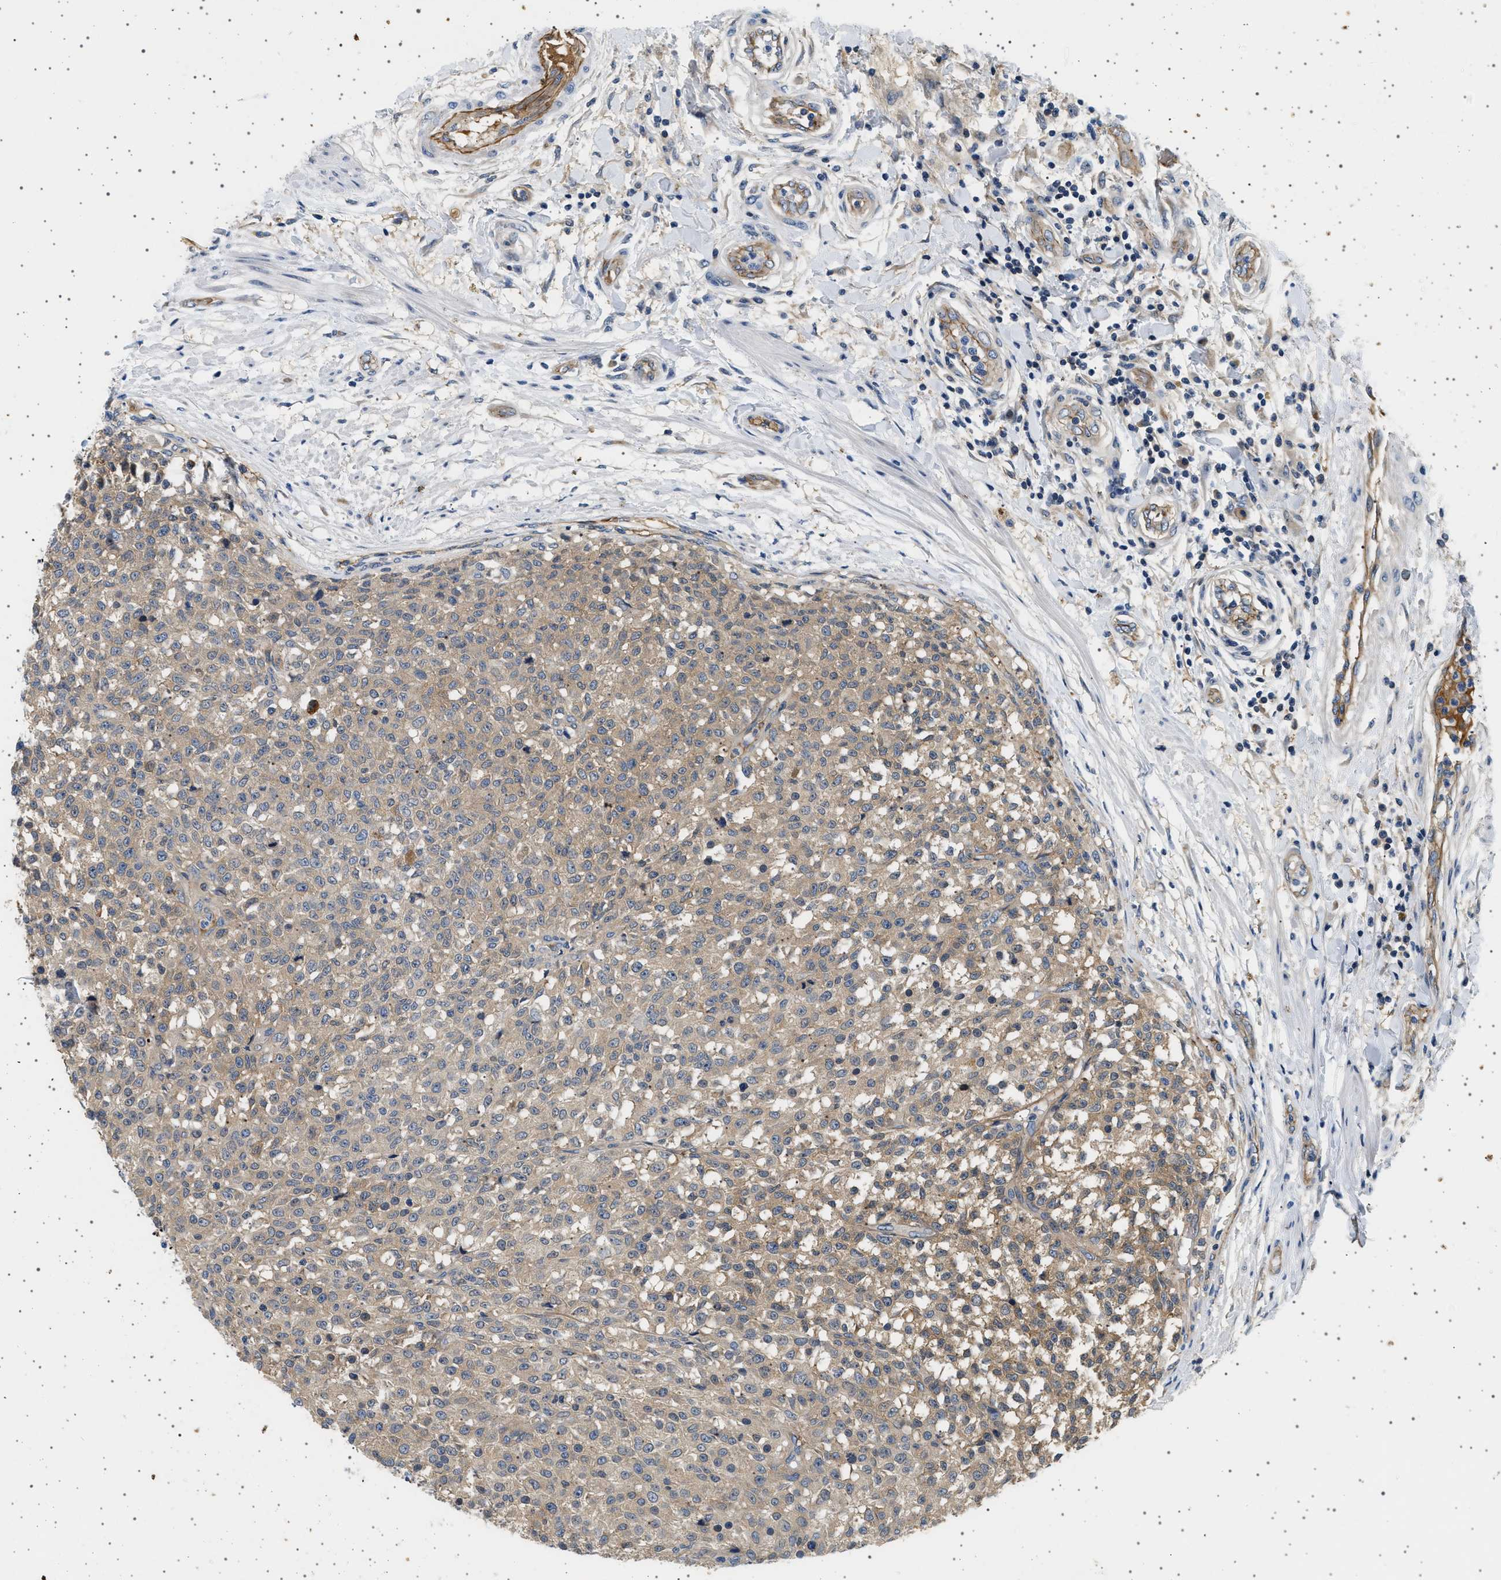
{"staining": {"intensity": "moderate", "quantity": ">75%", "location": "cytoplasmic/membranous"}, "tissue": "testis cancer", "cell_type": "Tumor cells", "image_type": "cancer", "snomed": [{"axis": "morphology", "description": "Seminoma, NOS"}, {"axis": "topography", "description": "Testis"}], "caption": "IHC (DAB) staining of seminoma (testis) exhibits moderate cytoplasmic/membranous protein staining in approximately >75% of tumor cells. Using DAB (brown) and hematoxylin (blue) stains, captured at high magnification using brightfield microscopy.", "gene": "PLPP6", "patient": {"sex": "male", "age": 59}}